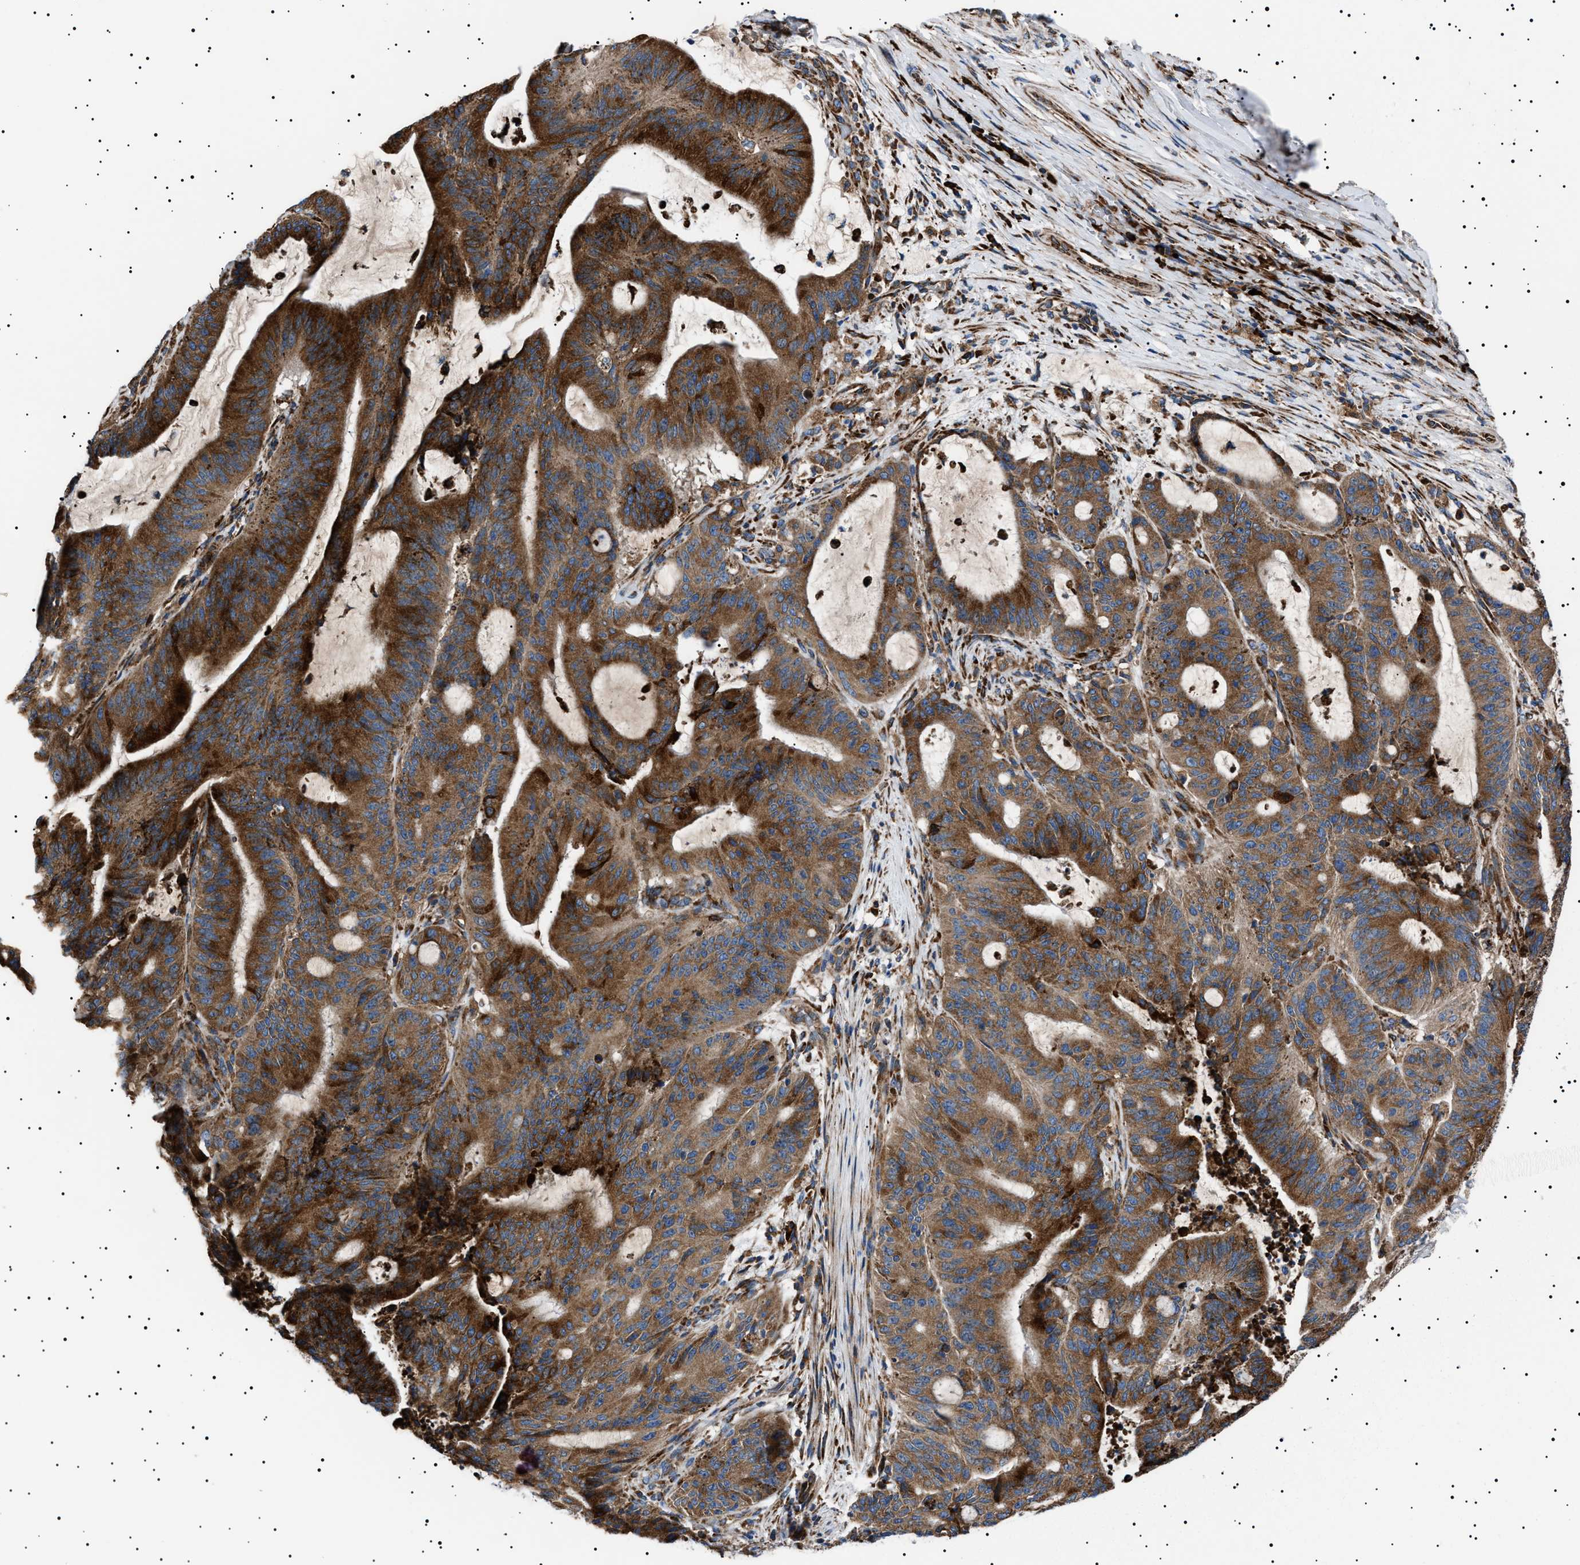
{"staining": {"intensity": "strong", "quantity": ">75%", "location": "cytoplasmic/membranous"}, "tissue": "liver cancer", "cell_type": "Tumor cells", "image_type": "cancer", "snomed": [{"axis": "morphology", "description": "Normal tissue, NOS"}, {"axis": "morphology", "description": "Cholangiocarcinoma"}, {"axis": "topography", "description": "Liver"}, {"axis": "topography", "description": "Peripheral nerve tissue"}], "caption": "Liver cancer (cholangiocarcinoma) stained for a protein (brown) exhibits strong cytoplasmic/membranous positive positivity in about >75% of tumor cells.", "gene": "TOP1MT", "patient": {"sex": "female", "age": 73}}